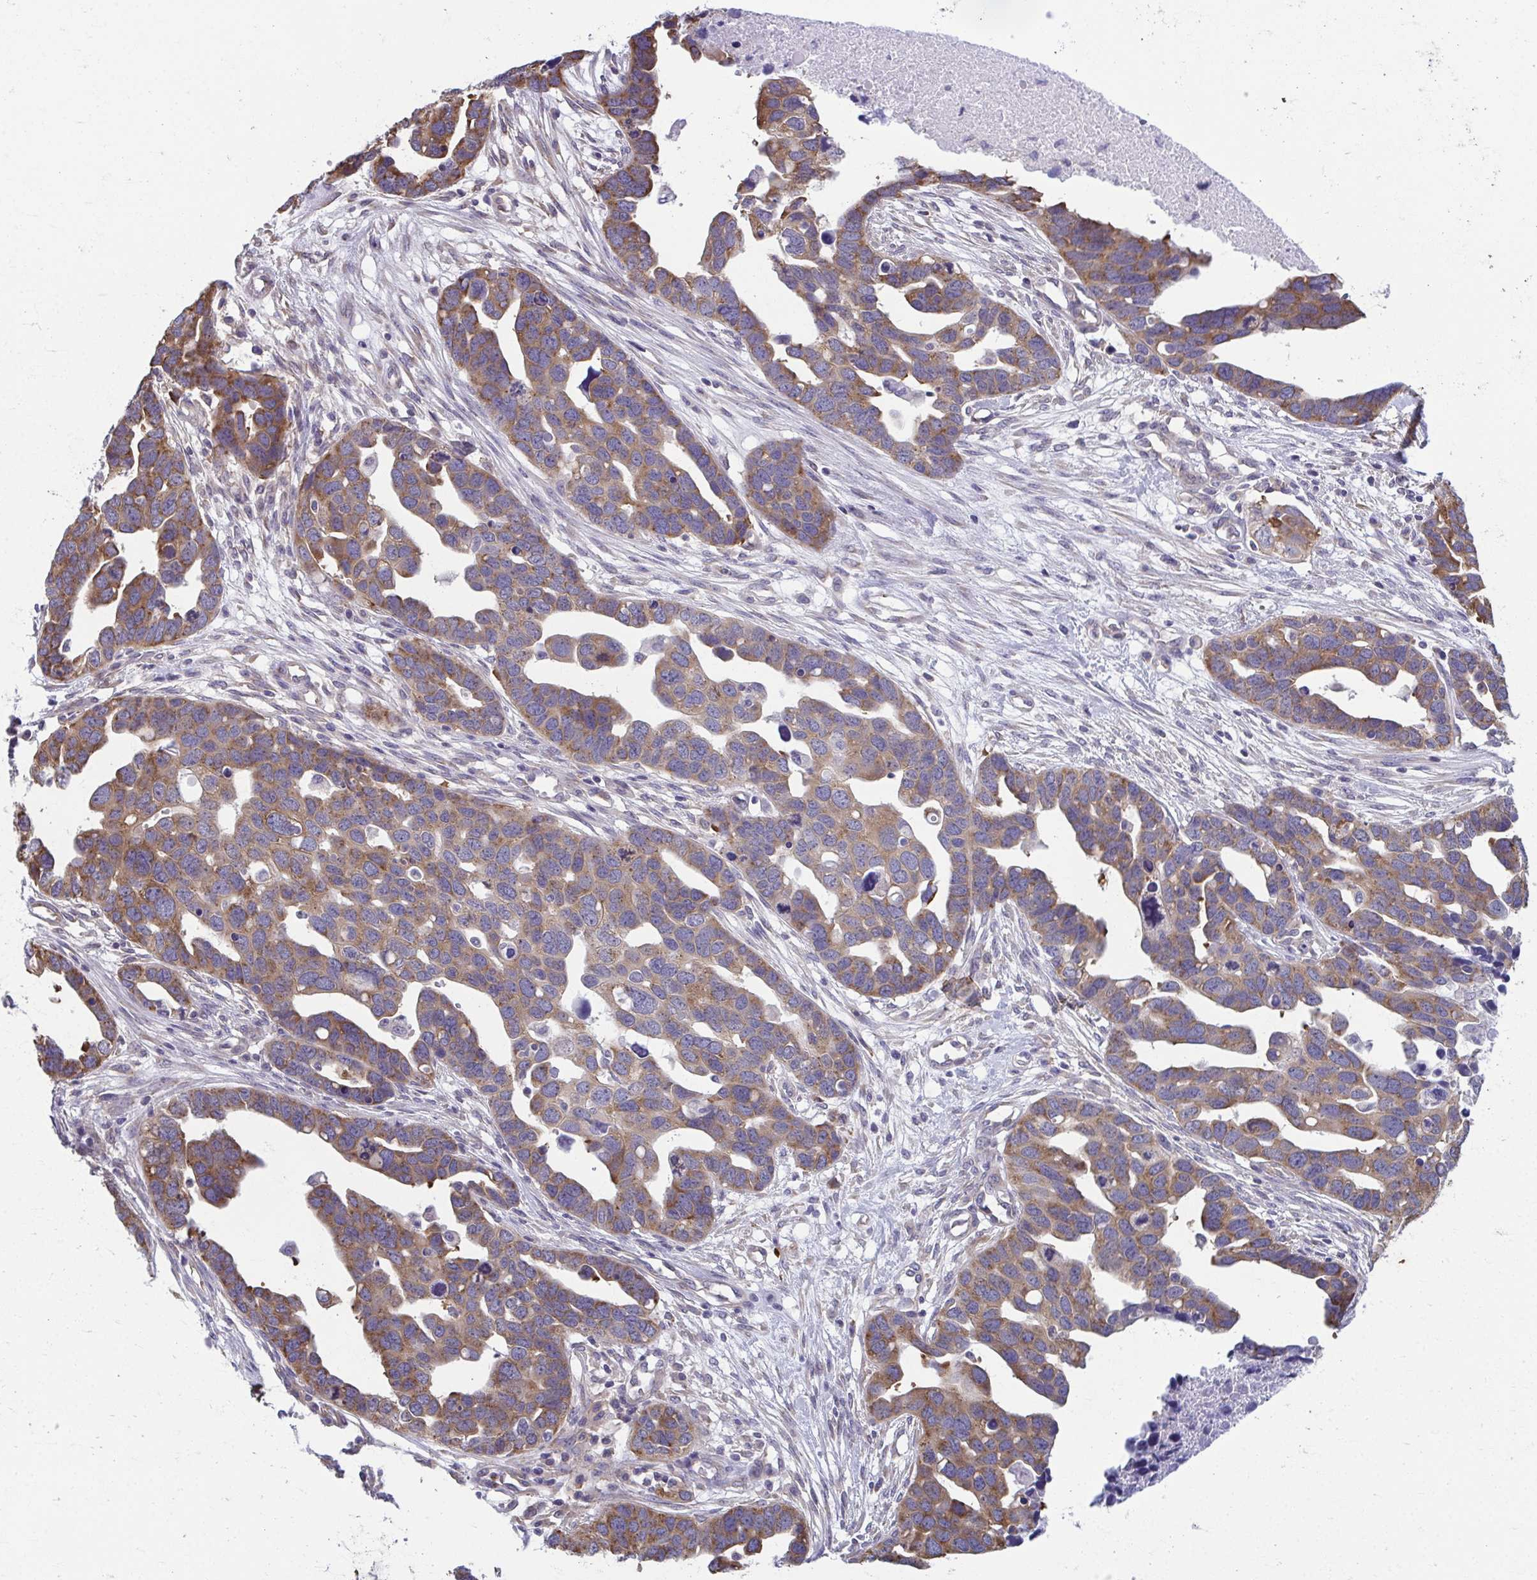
{"staining": {"intensity": "moderate", "quantity": ">75%", "location": "cytoplasmic/membranous"}, "tissue": "ovarian cancer", "cell_type": "Tumor cells", "image_type": "cancer", "snomed": [{"axis": "morphology", "description": "Cystadenocarcinoma, serous, NOS"}, {"axis": "topography", "description": "Ovary"}], "caption": "Ovarian cancer (serous cystadenocarcinoma) was stained to show a protein in brown. There is medium levels of moderate cytoplasmic/membranous staining in about >75% of tumor cells.", "gene": "TMEM108", "patient": {"sex": "female", "age": 54}}